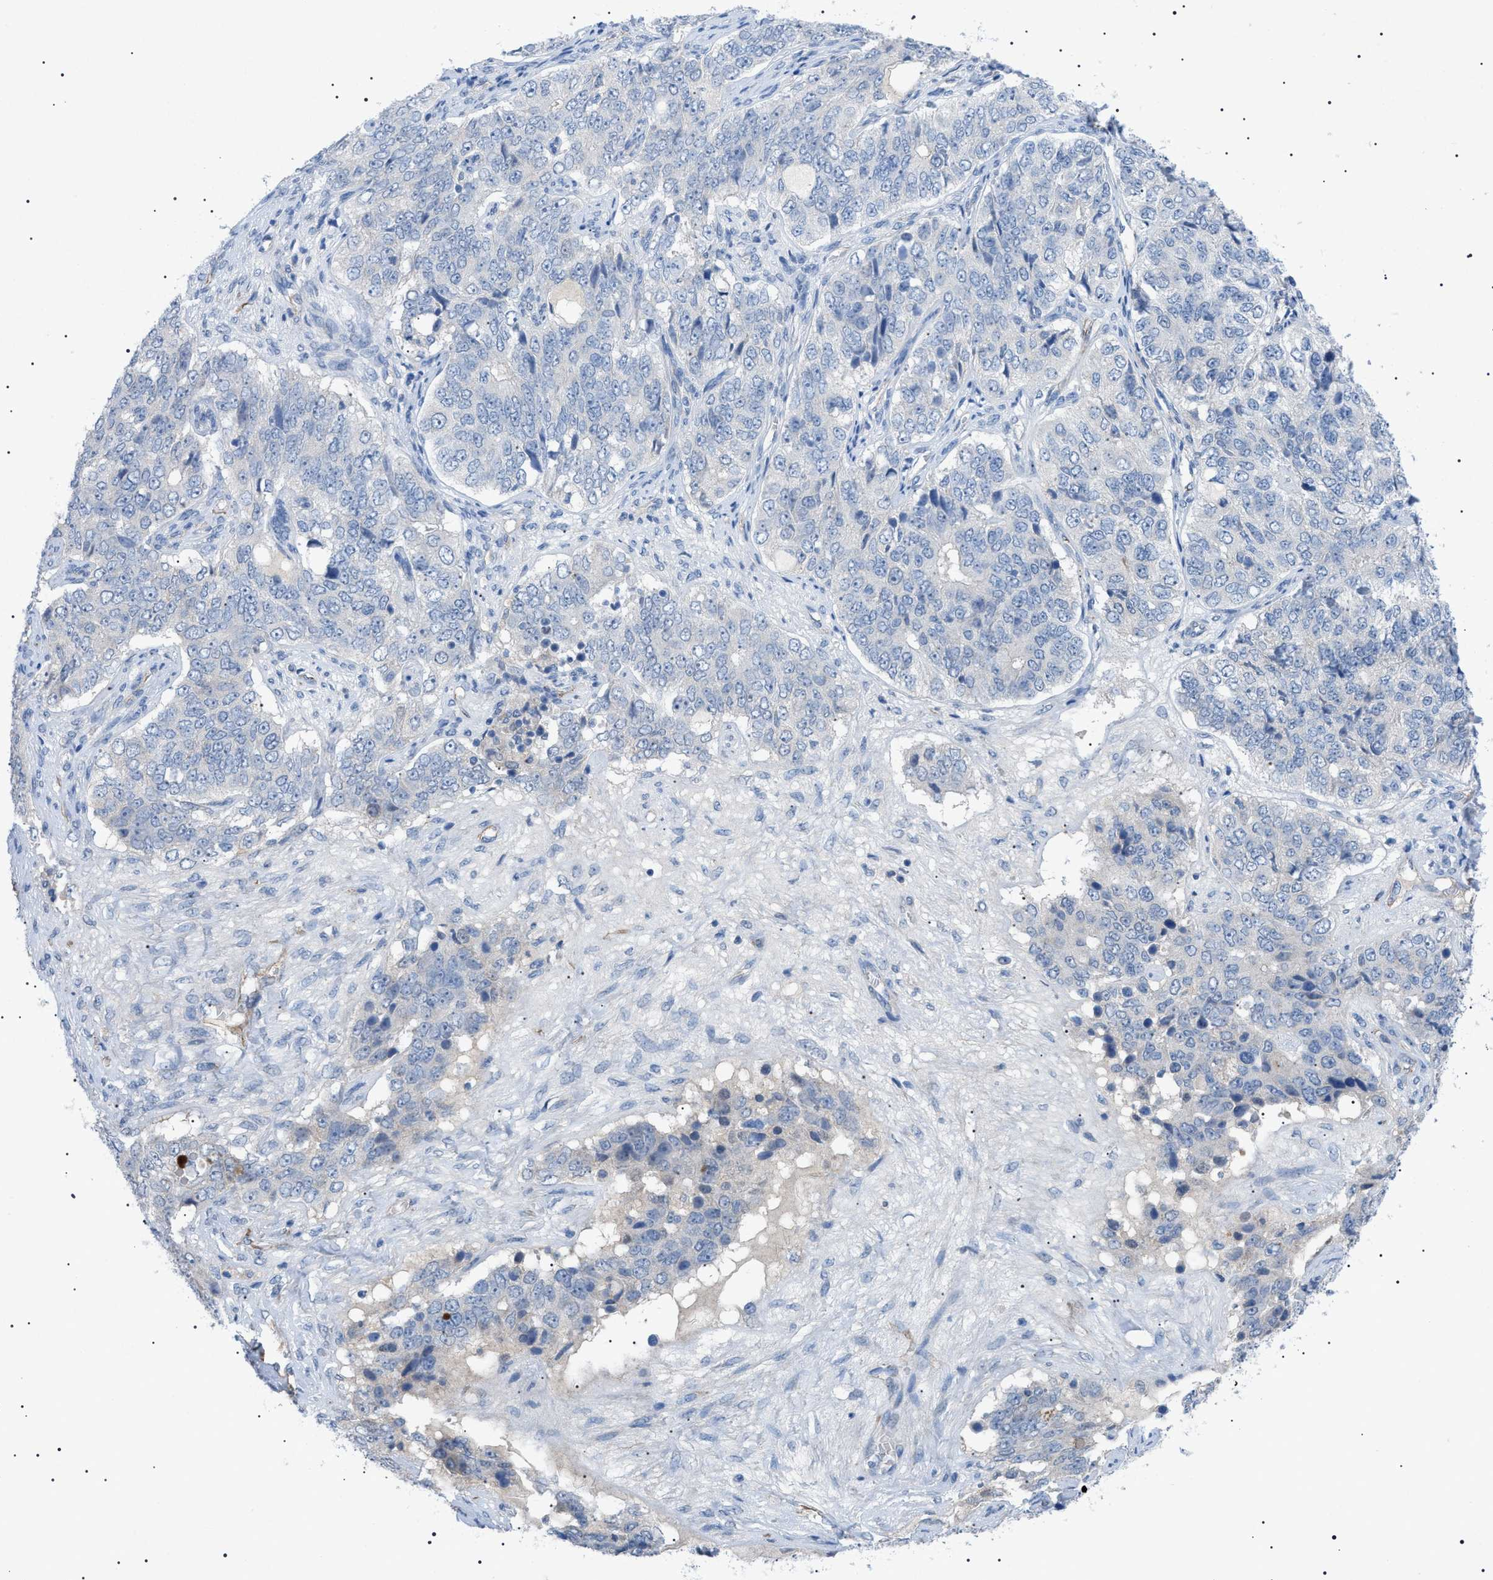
{"staining": {"intensity": "negative", "quantity": "none", "location": "none"}, "tissue": "ovarian cancer", "cell_type": "Tumor cells", "image_type": "cancer", "snomed": [{"axis": "morphology", "description": "Carcinoma, endometroid"}, {"axis": "topography", "description": "Ovary"}], "caption": "There is no significant positivity in tumor cells of endometroid carcinoma (ovarian).", "gene": "ADAMTS1", "patient": {"sex": "female", "age": 51}}